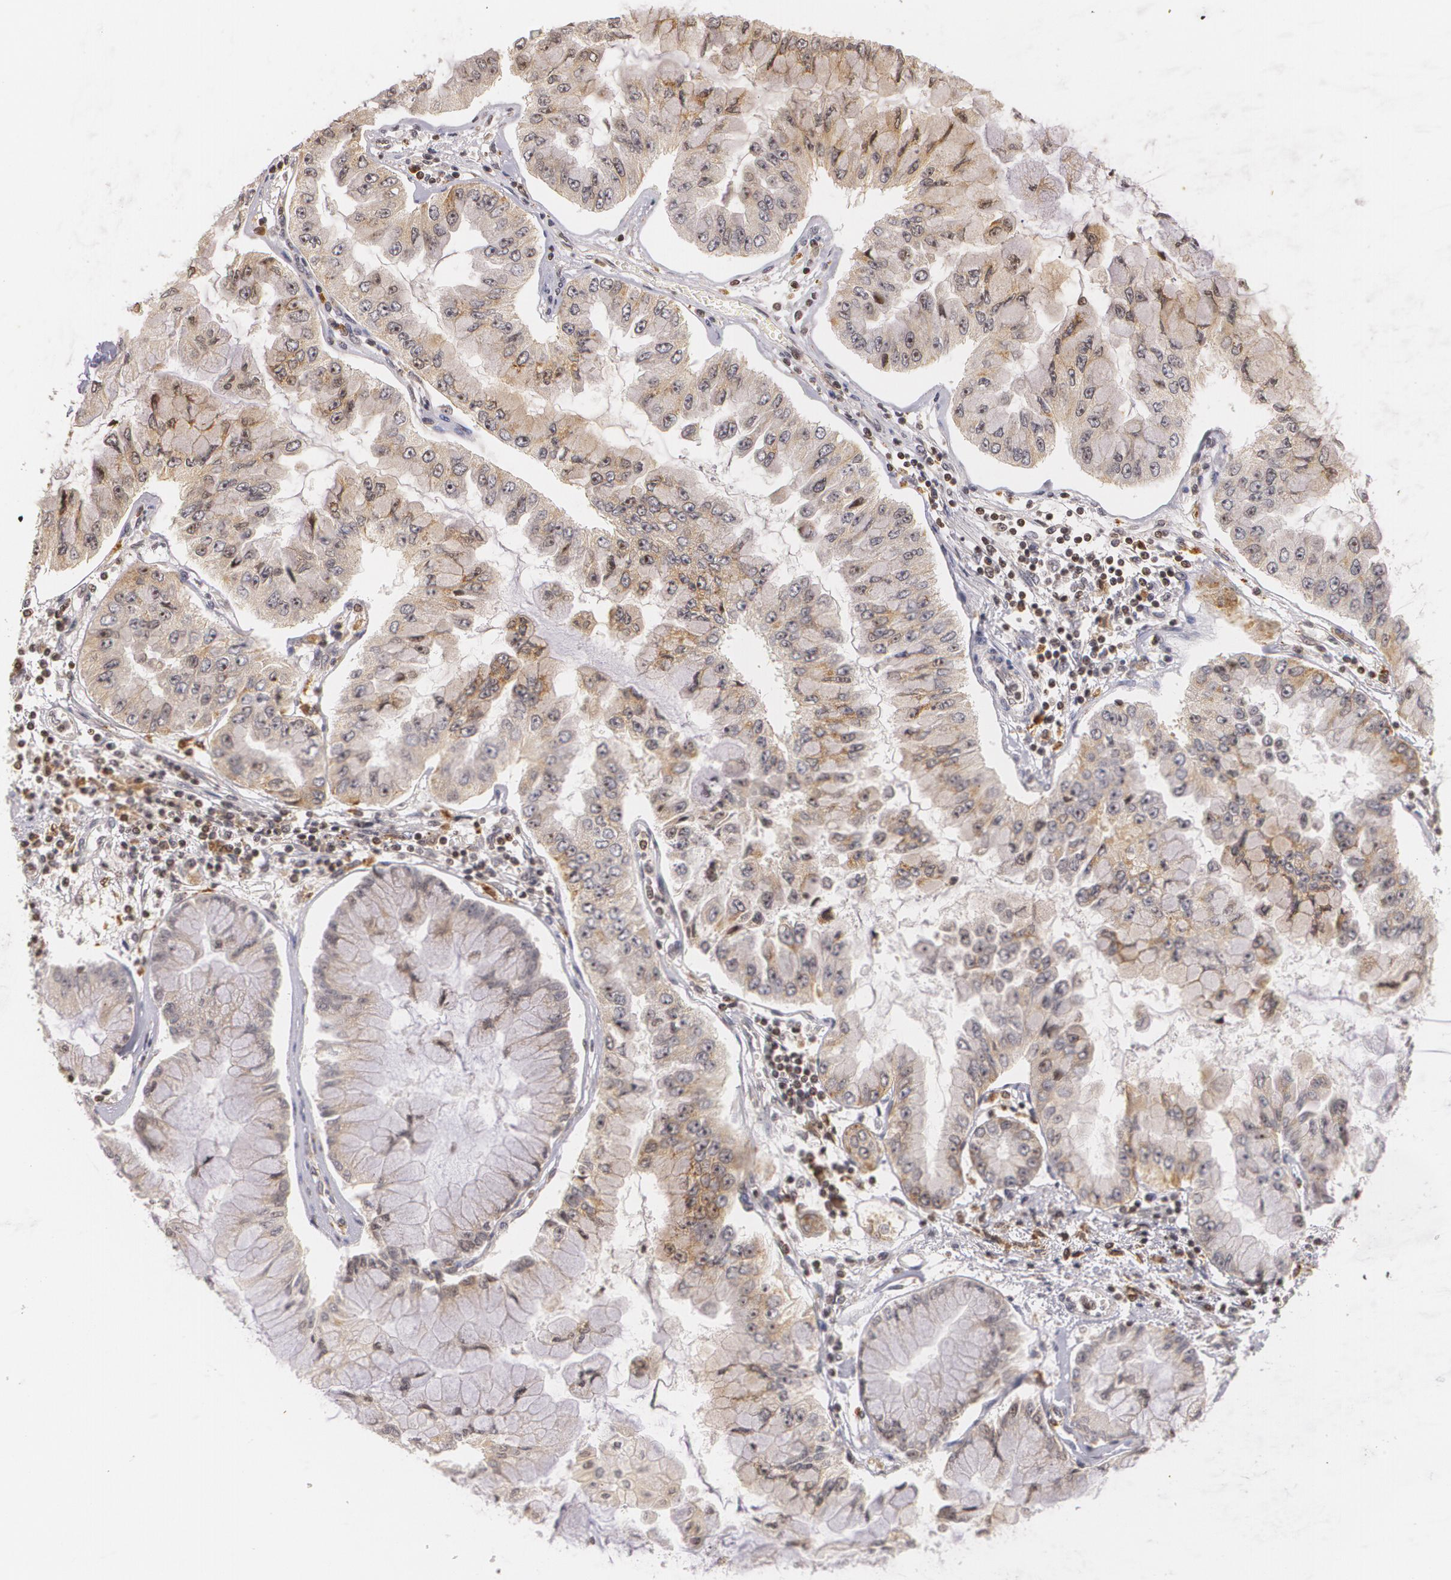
{"staining": {"intensity": "moderate", "quantity": "25%-75%", "location": "cytoplasmic/membranous"}, "tissue": "liver cancer", "cell_type": "Tumor cells", "image_type": "cancer", "snomed": [{"axis": "morphology", "description": "Cholangiocarcinoma"}, {"axis": "topography", "description": "Liver"}], "caption": "An immunohistochemistry micrograph of neoplastic tissue is shown. Protein staining in brown shows moderate cytoplasmic/membranous positivity in liver cancer (cholangiocarcinoma) within tumor cells. The protein is stained brown, and the nuclei are stained in blue (DAB IHC with brightfield microscopy, high magnification).", "gene": "VAV3", "patient": {"sex": "female", "age": 79}}